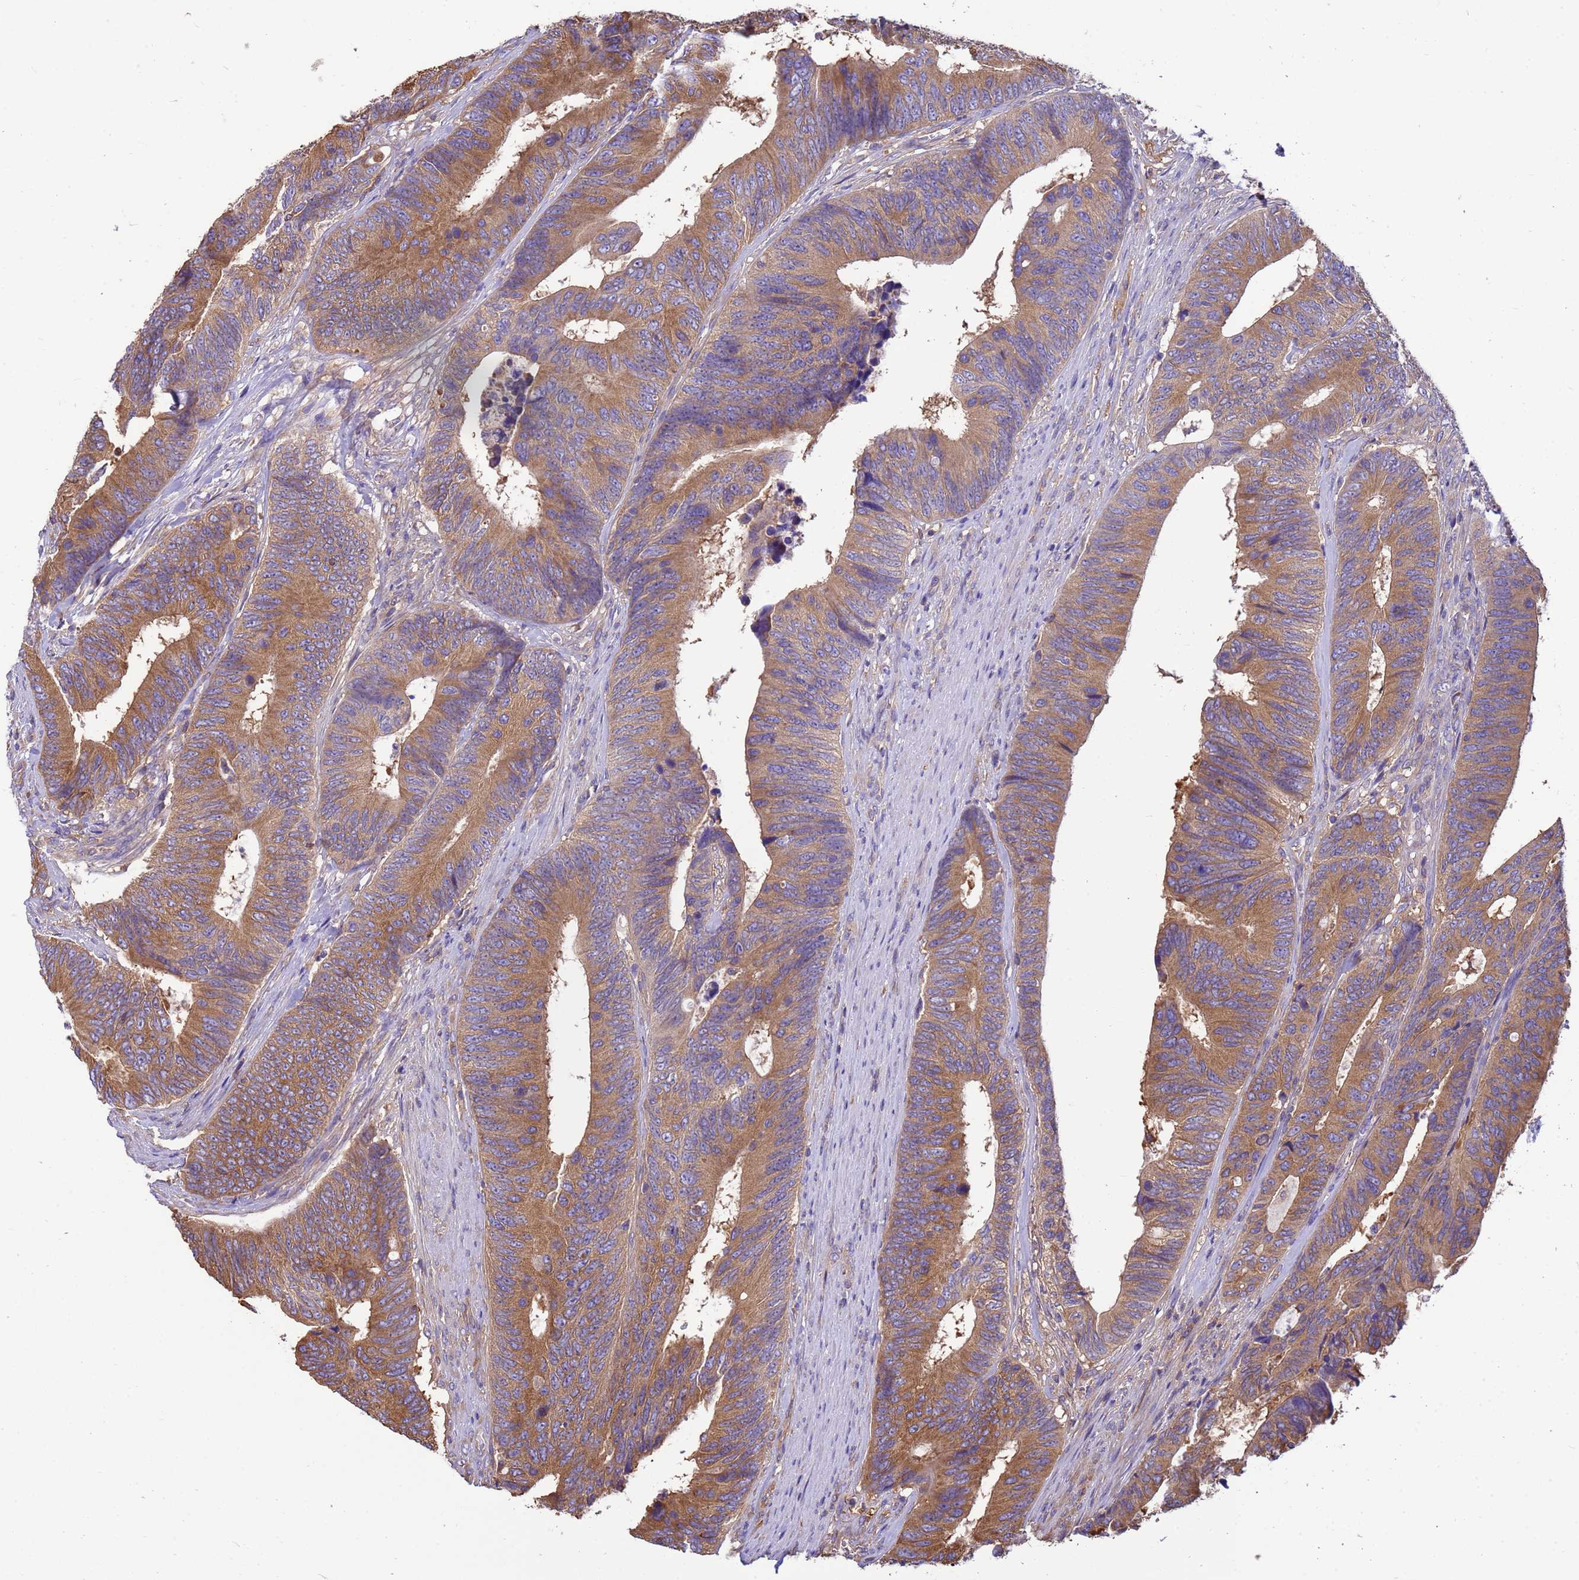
{"staining": {"intensity": "moderate", "quantity": ">75%", "location": "cytoplasmic/membranous"}, "tissue": "colorectal cancer", "cell_type": "Tumor cells", "image_type": "cancer", "snomed": [{"axis": "morphology", "description": "Adenocarcinoma, NOS"}, {"axis": "topography", "description": "Colon"}], "caption": "Immunohistochemical staining of human colorectal cancer exhibits medium levels of moderate cytoplasmic/membranous protein expression in about >75% of tumor cells. (IHC, brightfield microscopy, high magnification).", "gene": "TUBB1", "patient": {"sex": "male", "age": 87}}